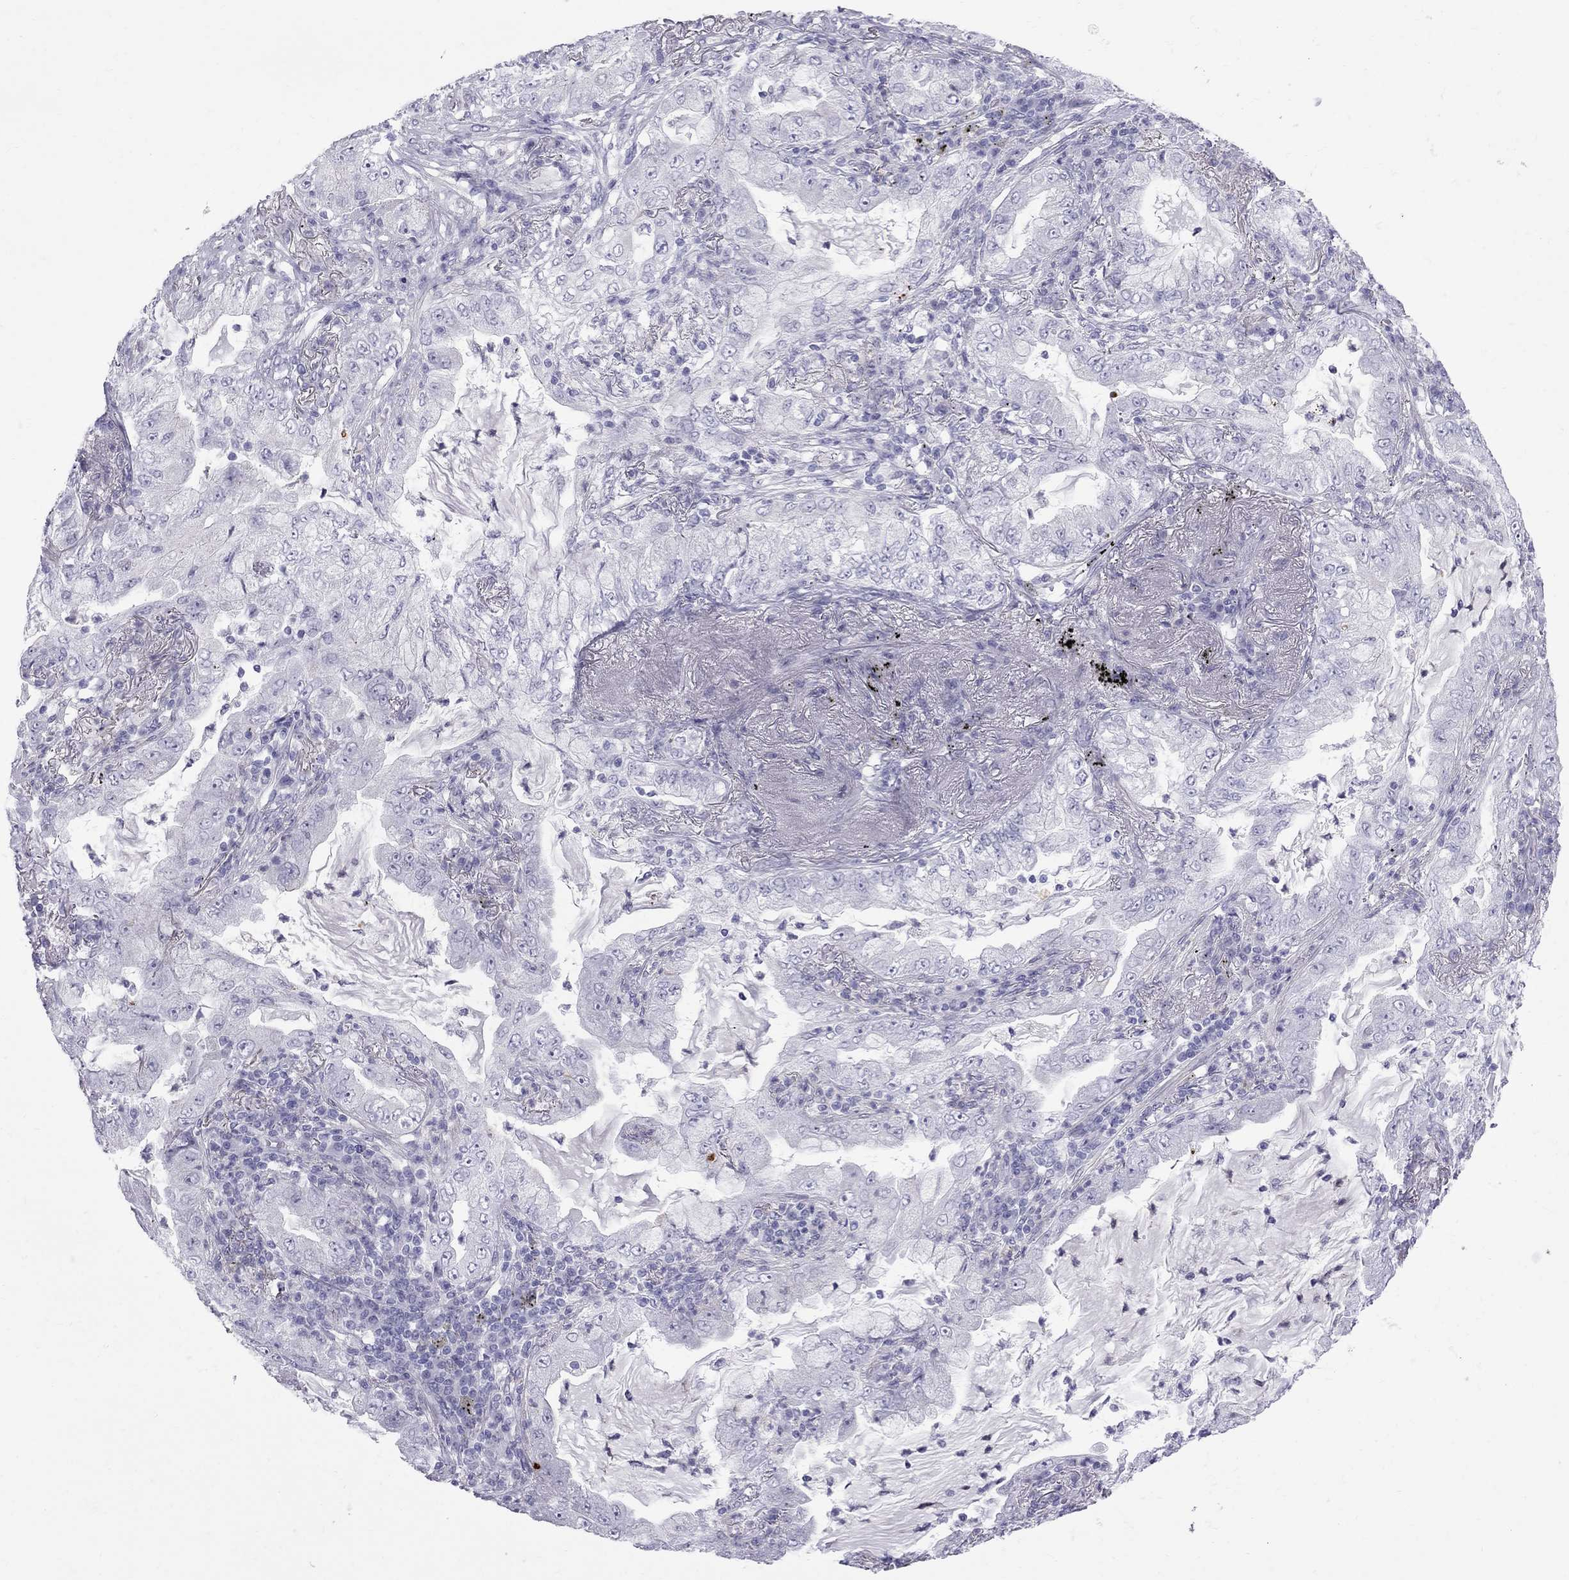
{"staining": {"intensity": "negative", "quantity": "none", "location": "none"}, "tissue": "lung cancer", "cell_type": "Tumor cells", "image_type": "cancer", "snomed": [{"axis": "morphology", "description": "Adenocarcinoma, NOS"}, {"axis": "topography", "description": "Lung"}], "caption": "This is a image of immunohistochemistry staining of adenocarcinoma (lung), which shows no positivity in tumor cells.", "gene": "MUC15", "patient": {"sex": "female", "age": 73}}